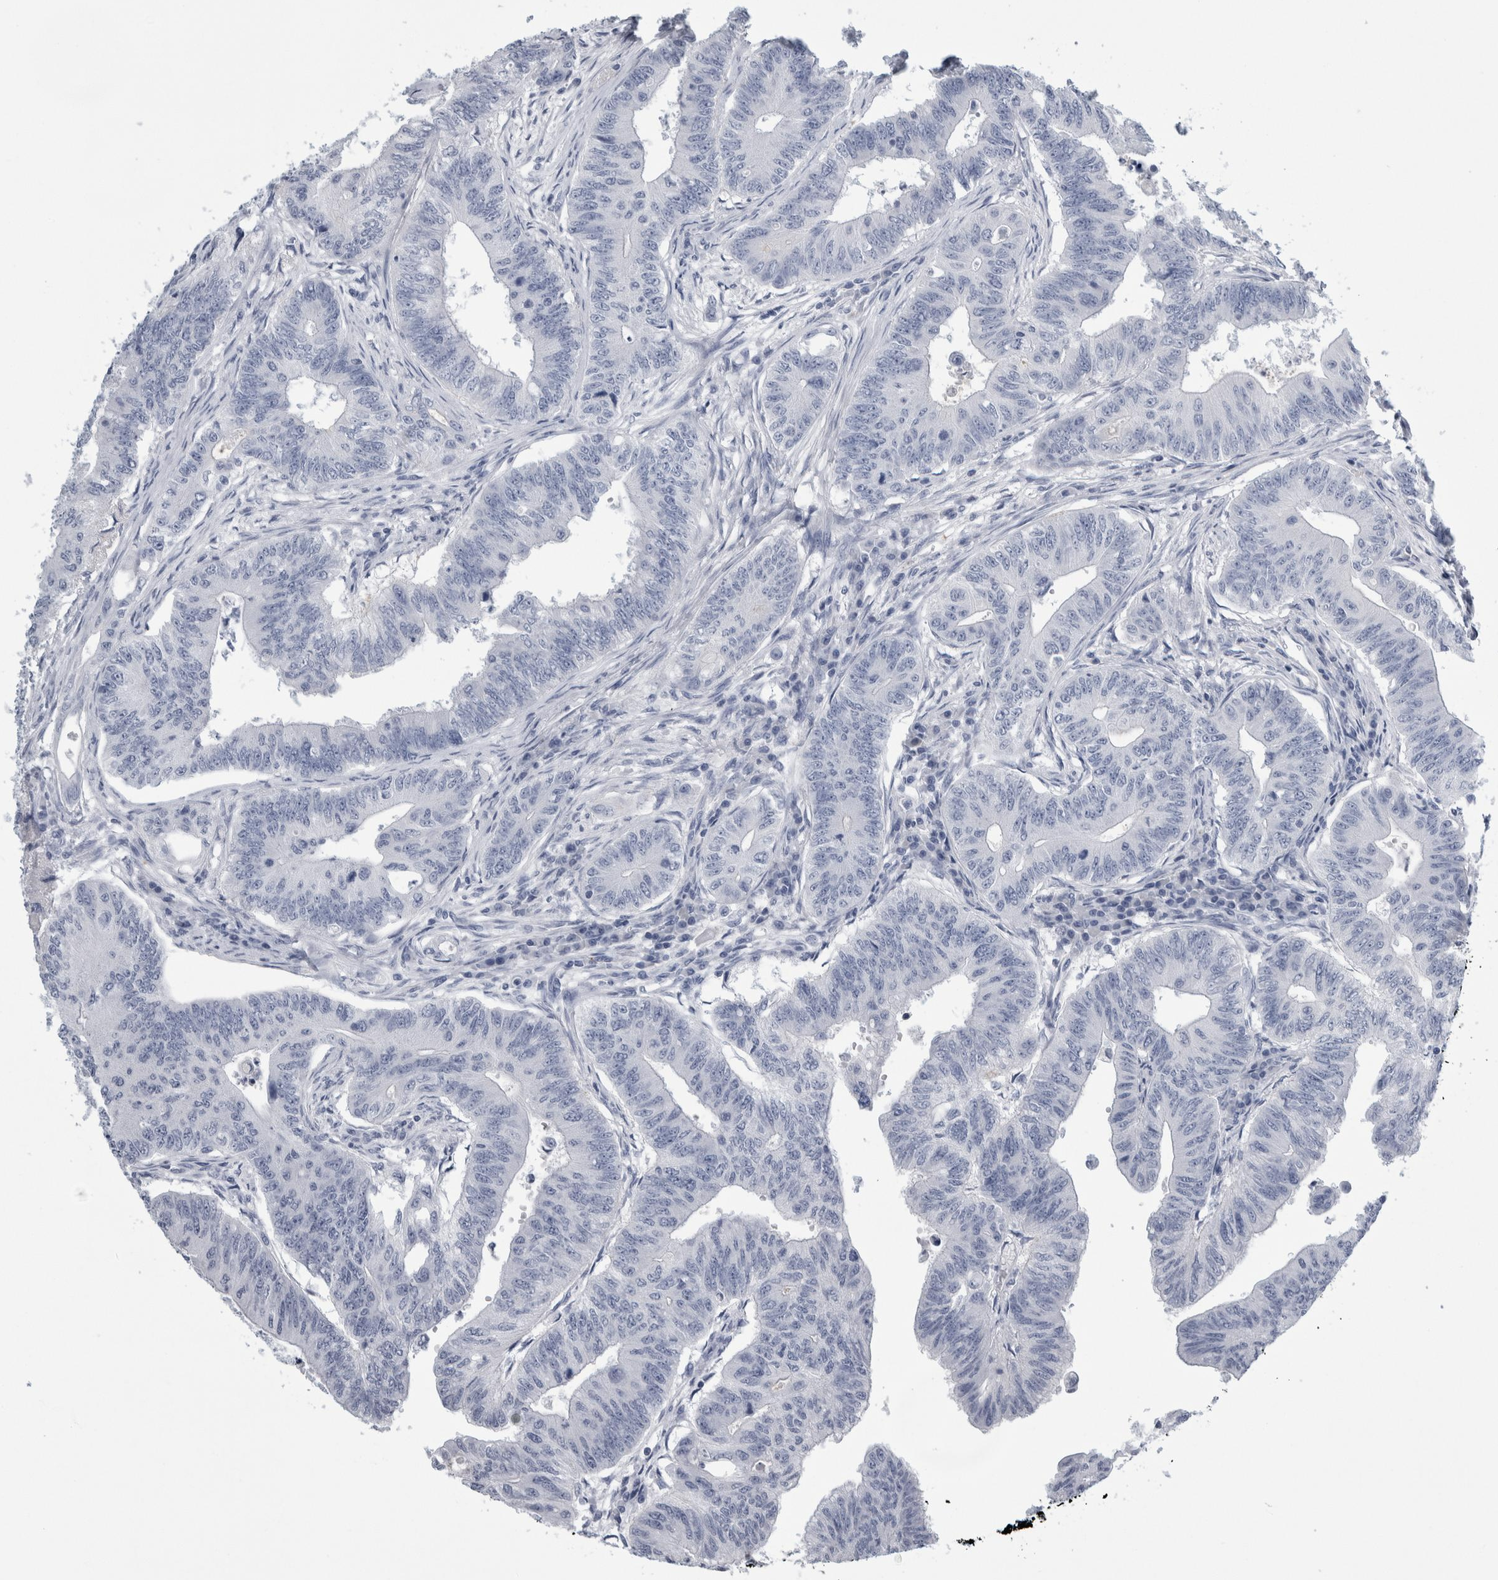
{"staining": {"intensity": "negative", "quantity": "none", "location": "none"}, "tissue": "colorectal cancer", "cell_type": "Tumor cells", "image_type": "cancer", "snomed": [{"axis": "morphology", "description": "Adenoma, NOS"}, {"axis": "morphology", "description": "Adenocarcinoma, NOS"}, {"axis": "topography", "description": "Colon"}], "caption": "Tumor cells are negative for protein expression in human colorectal adenocarcinoma.", "gene": "ANKFY1", "patient": {"sex": "male", "age": 79}}